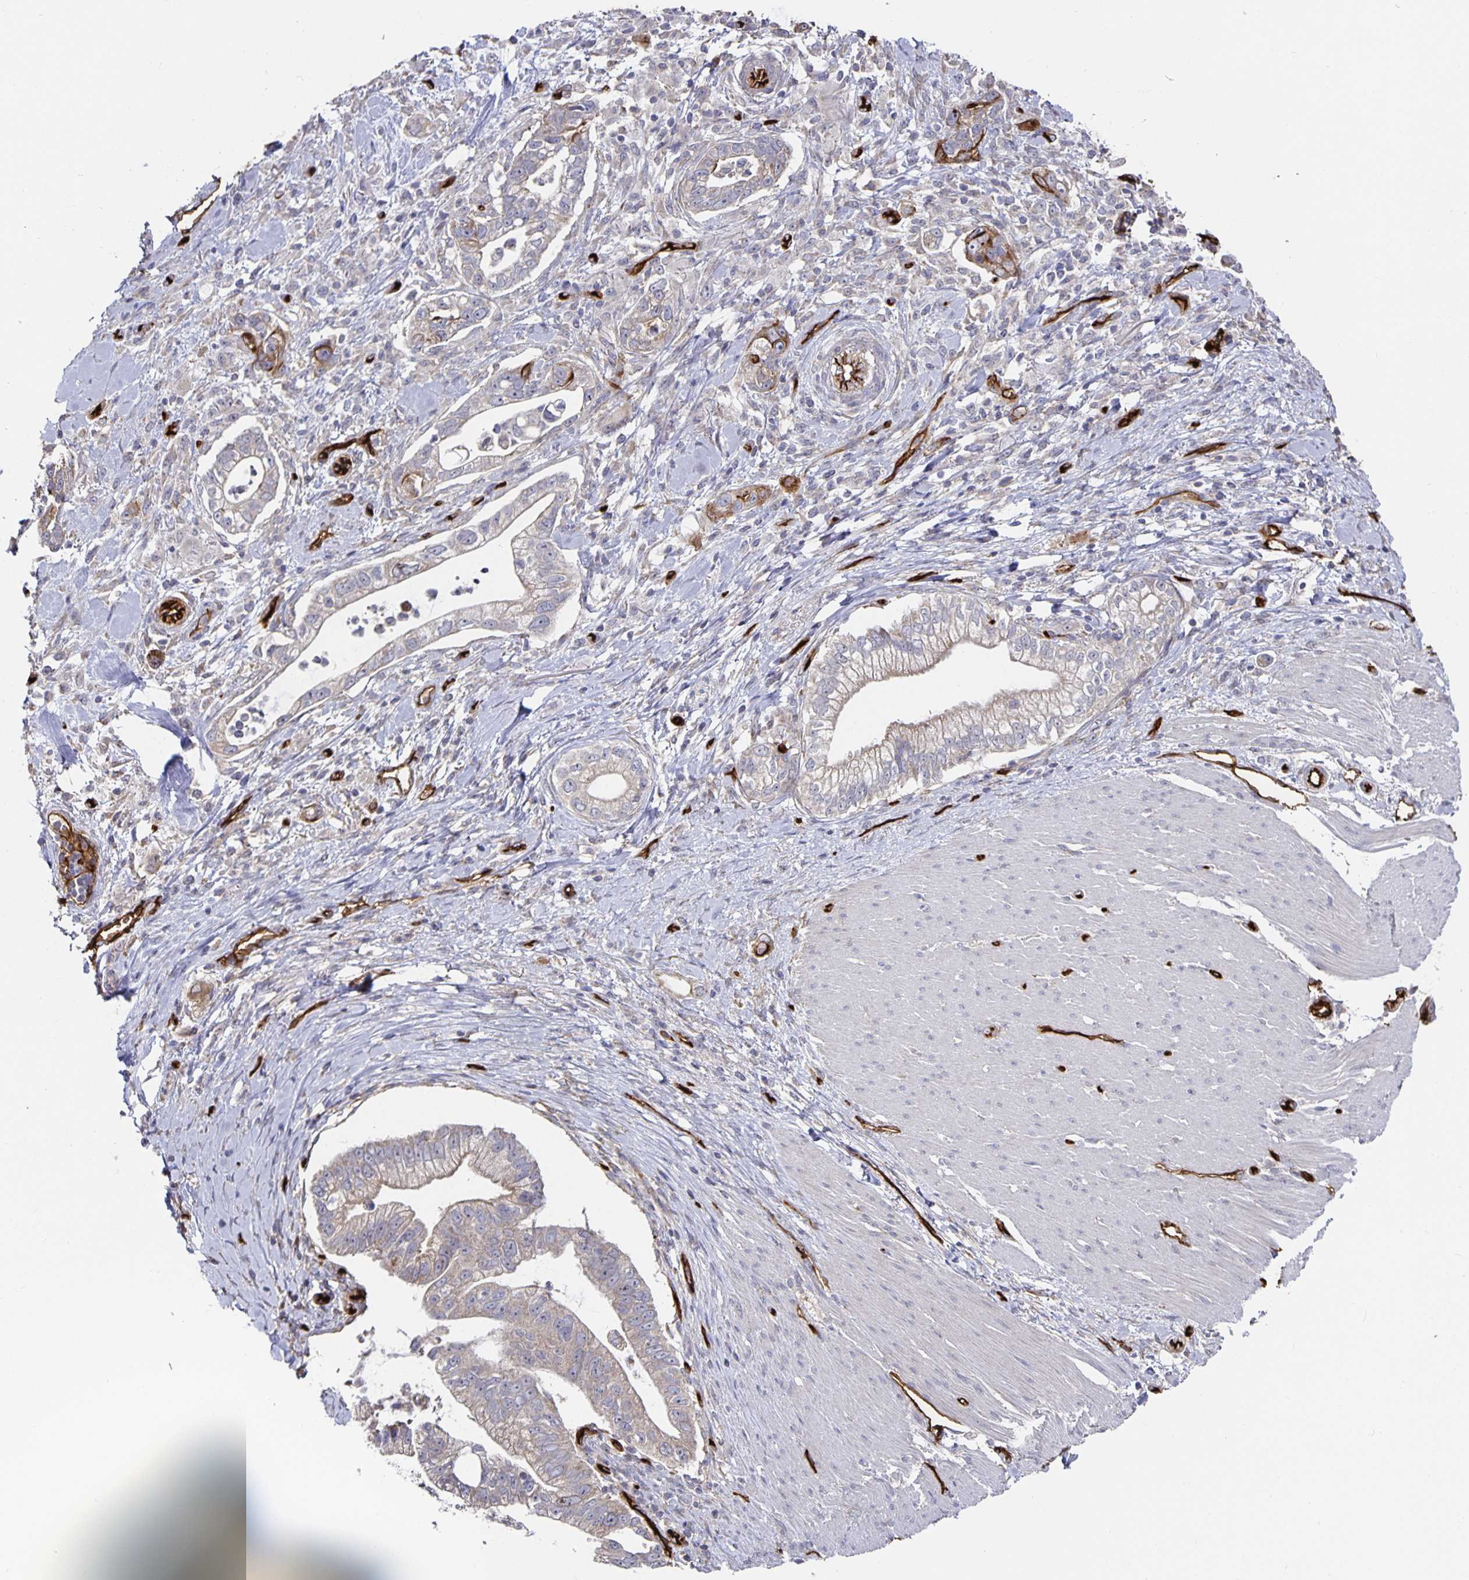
{"staining": {"intensity": "negative", "quantity": "none", "location": "none"}, "tissue": "pancreatic cancer", "cell_type": "Tumor cells", "image_type": "cancer", "snomed": [{"axis": "morphology", "description": "Adenocarcinoma, NOS"}, {"axis": "topography", "description": "Pancreas"}], "caption": "Immunohistochemistry (IHC) micrograph of human pancreatic cancer (adenocarcinoma) stained for a protein (brown), which reveals no expression in tumor cells. Nuclei are stained in blue.", "gene": "PODXL", "patient": {"sex": "male", "age": 70}}